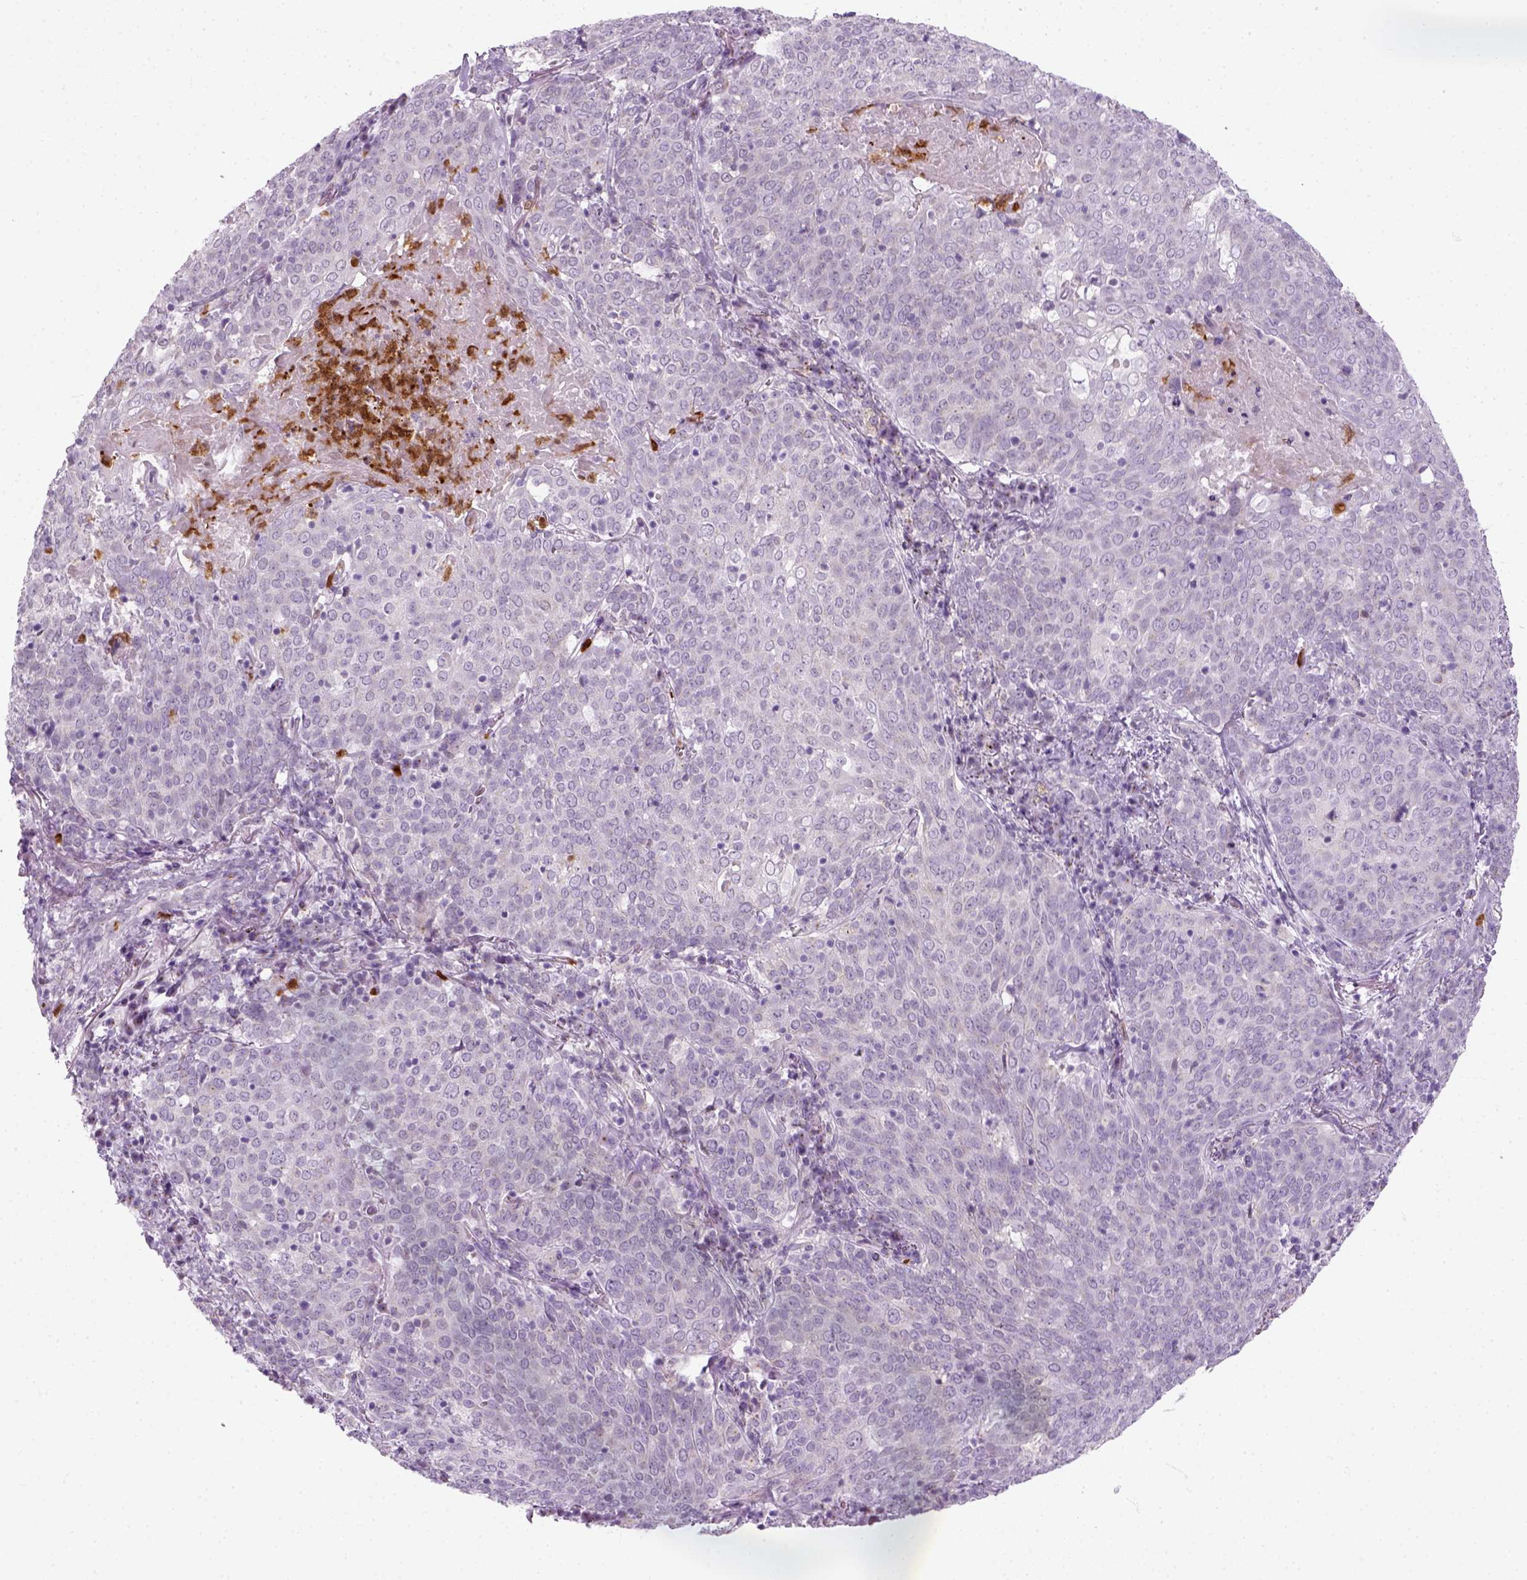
{"staining": {"intensity": "negative", "quantity": "none", "location": "none"}, "tissue": "lung cancer", "cell_type": "Tumor cells", "image_type": "cancer", "snomed": [{"axis": "morphology", "description": "Squamous cell carcinoma, NOS"}, {"axis": "topography", "description": "Lung"}], "caption": "Immunohistochemistry (IHC) photomicrograph of human squamous cell carcinoma (lung) stained for a protein (brown), which reveals no positivity in tumor cells.", "gene": "IL4", "patient": {"sex": "male", "age": 82}}